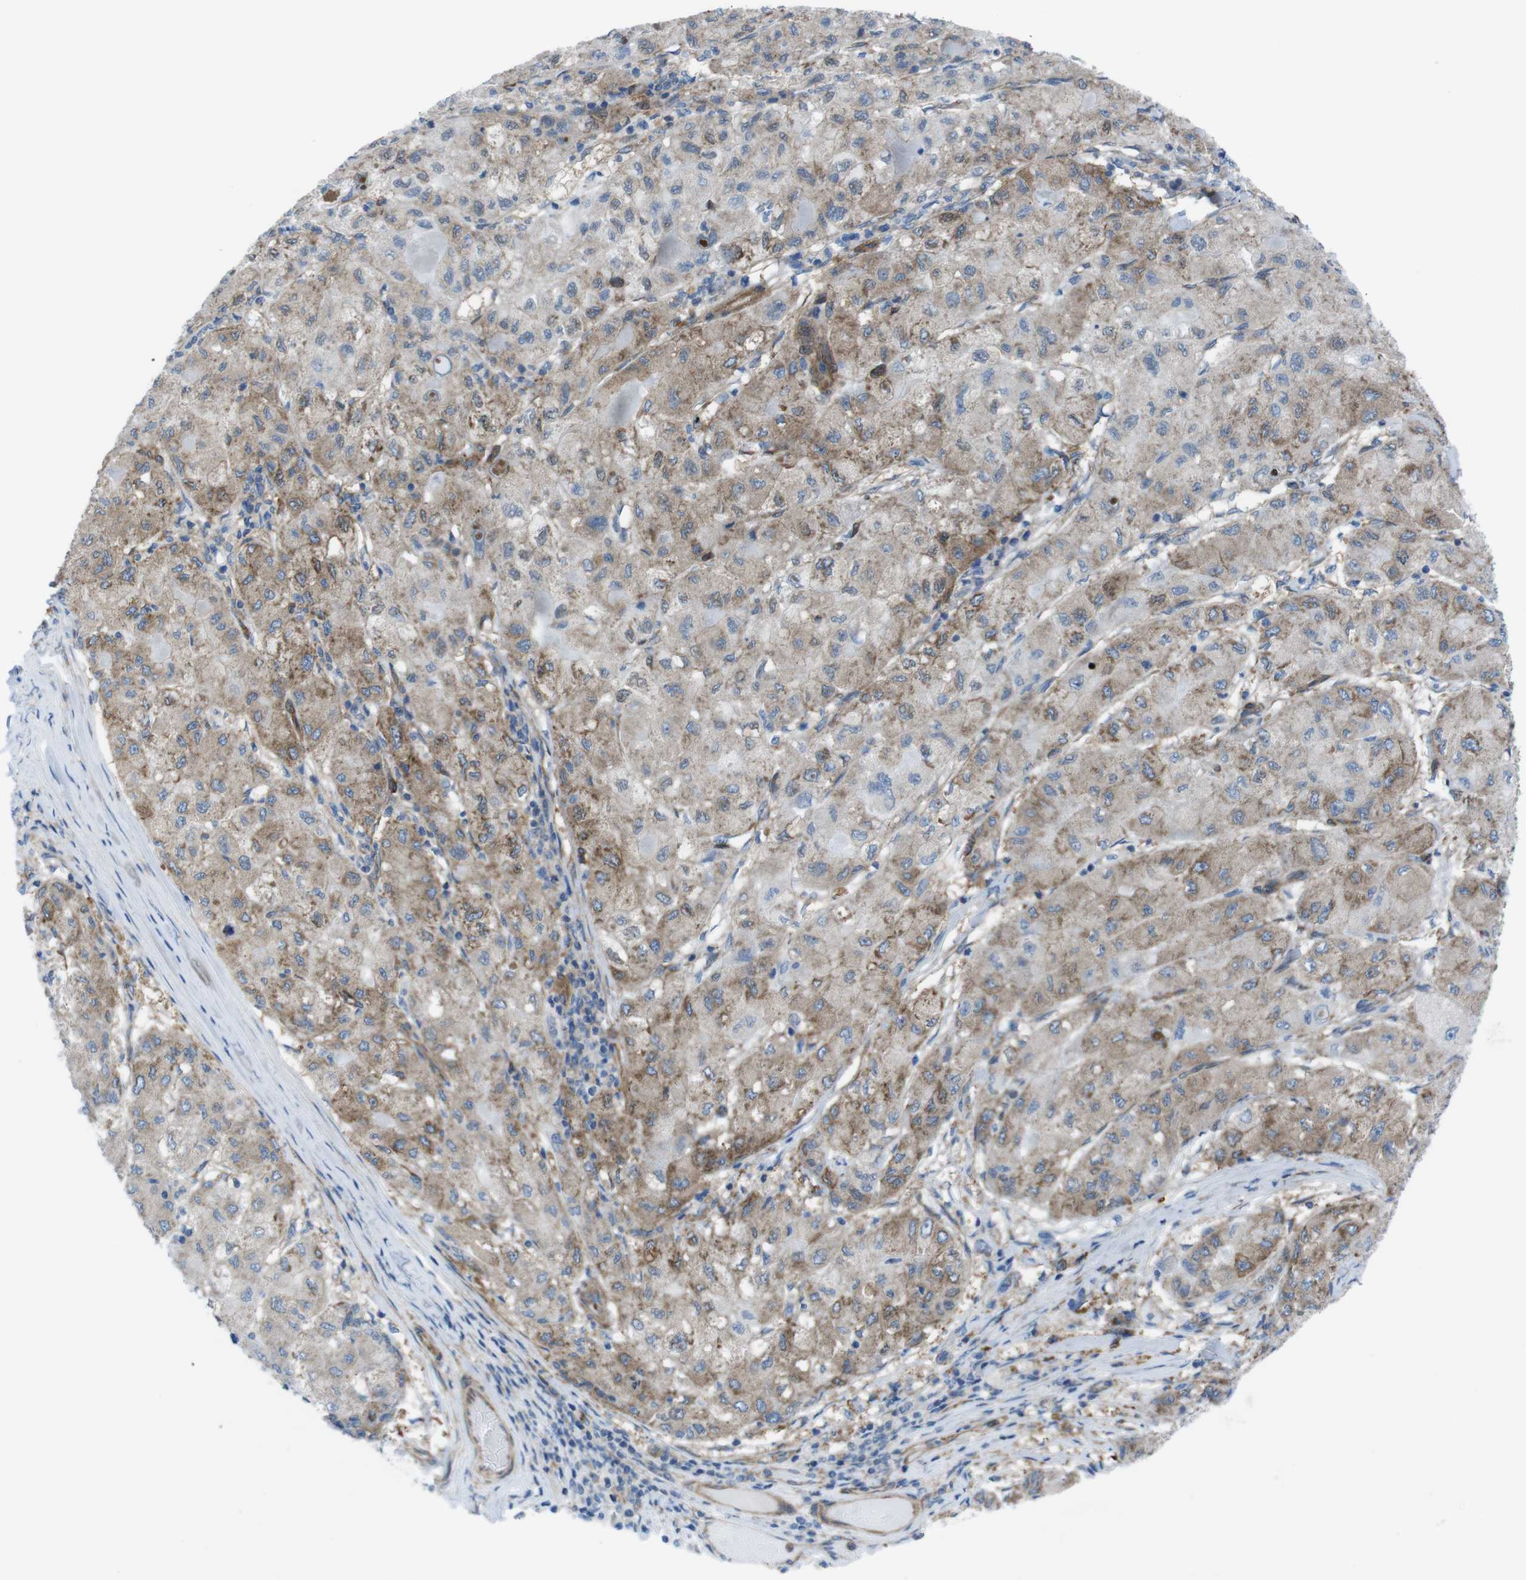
{"staining": {"intensity": "moderate", "quantity": ">75%", "location": "cytoplasmic/membranous"}, "tissue": "liver cancer", "cell_type": "Tumor cells", "image_type": "cancer", "snomed": [{"axis": "morphology", "description": "Carcinoma, Hepatocellular, NOS"}, {"axis": "topography", "description": "Liver"}], "caption": "About >75% of tumor cells in human hepatocellular carcinoma (liver) show moderate cytoplasmic/membranous protein positivity as visualized by brown immunohistochemical staining.", "gene": "DIAPH2", "patient": {"sex": "male", "age": 80}}